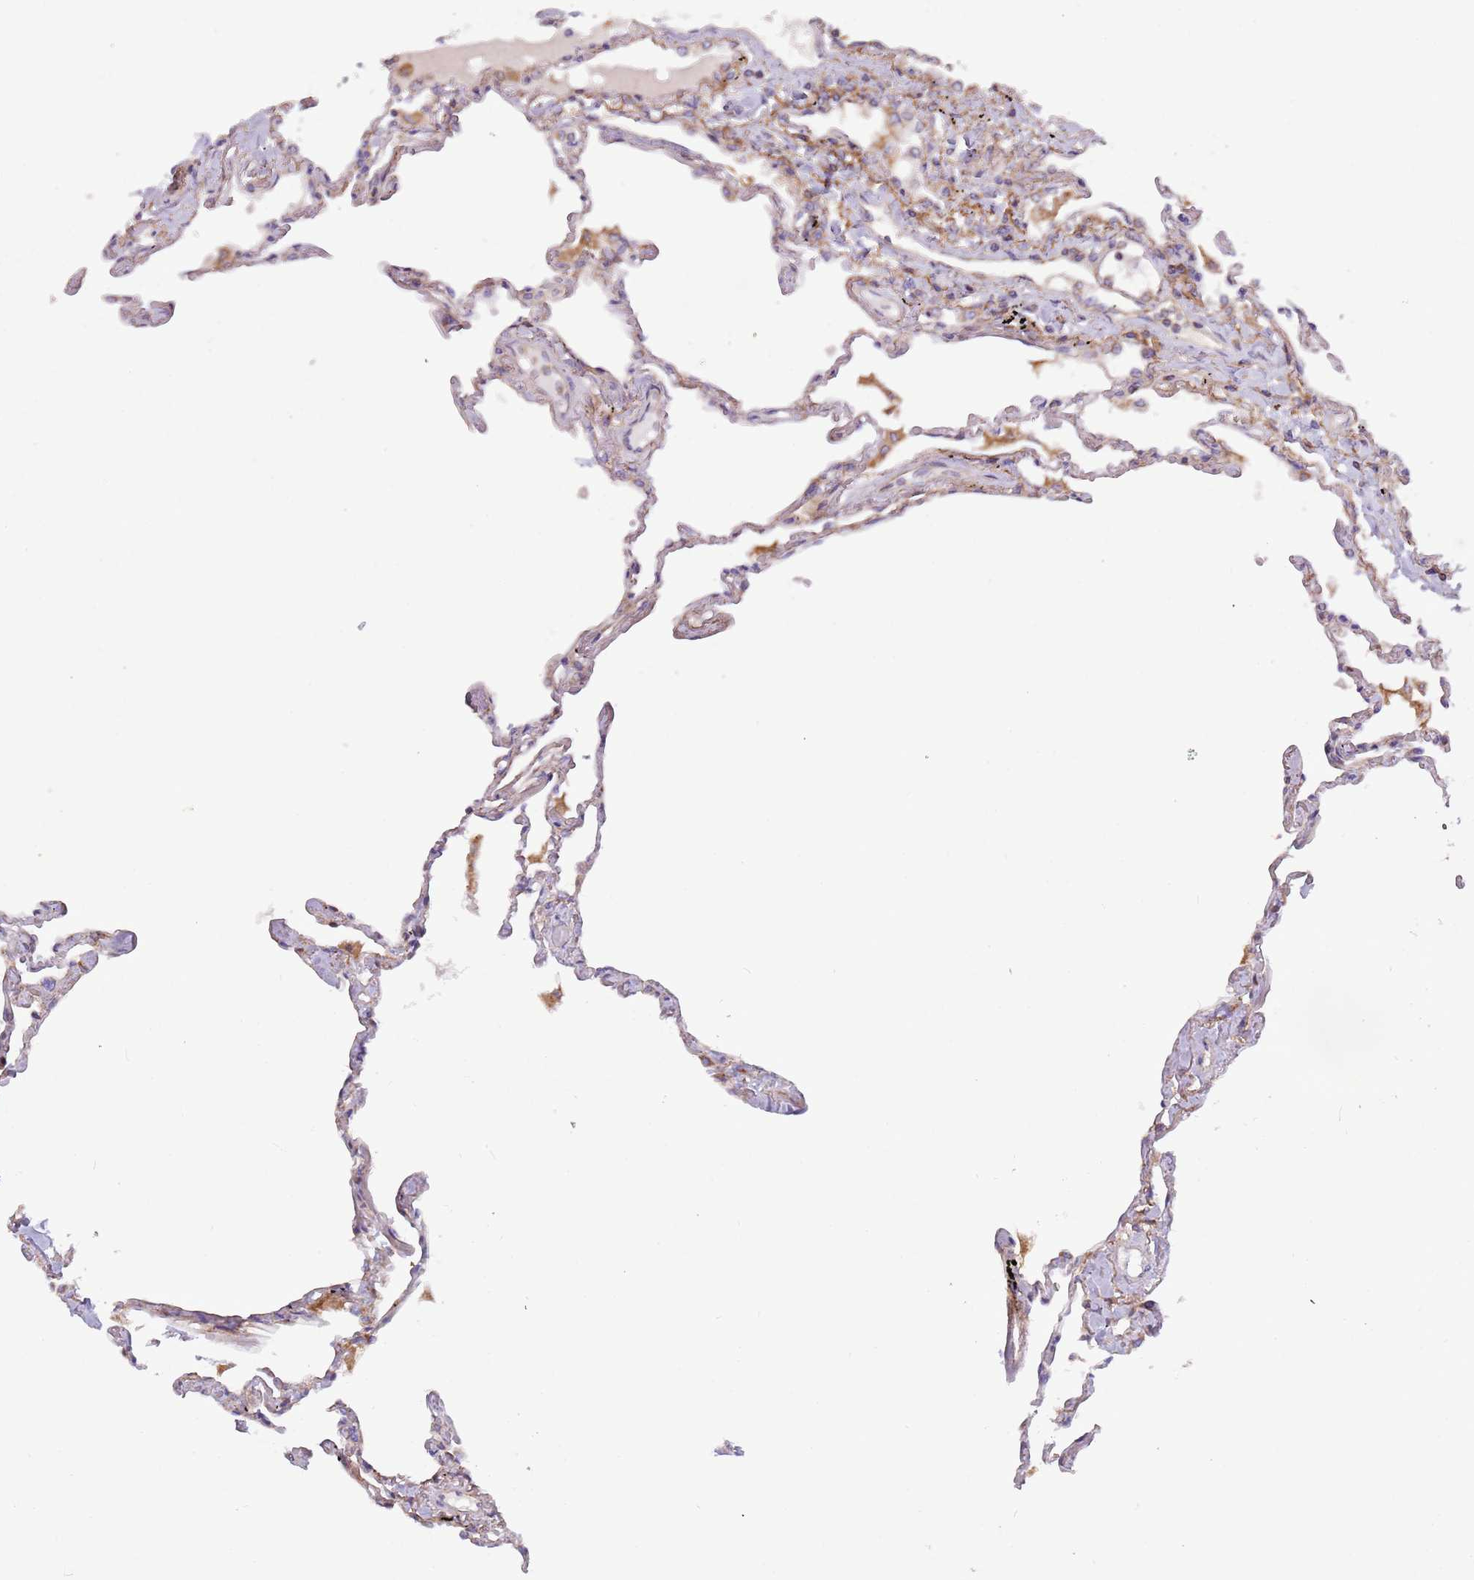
{"staining": {"intensity": "weak", "quantity": "<25%", "location": "cytoplasmic/membranous"}, "tissue": "lung", "cell_type": "Alveolar cells", "image_type": "normal", "snomed": [{"axis": "morphology", "description": "Normal tissue, NOS"}, {"axis": "topography", "description": "Lung"}], "caption": "IHC of benign lung displays no staining in alveolar cells. The staining is performed using DAB (3,3'-diaminobenzidine) brown chromogen with nuclei counter-stained in using hematoxylin.", "gene": "IRS4", "patient": {"sex": "female", "age": 67}}